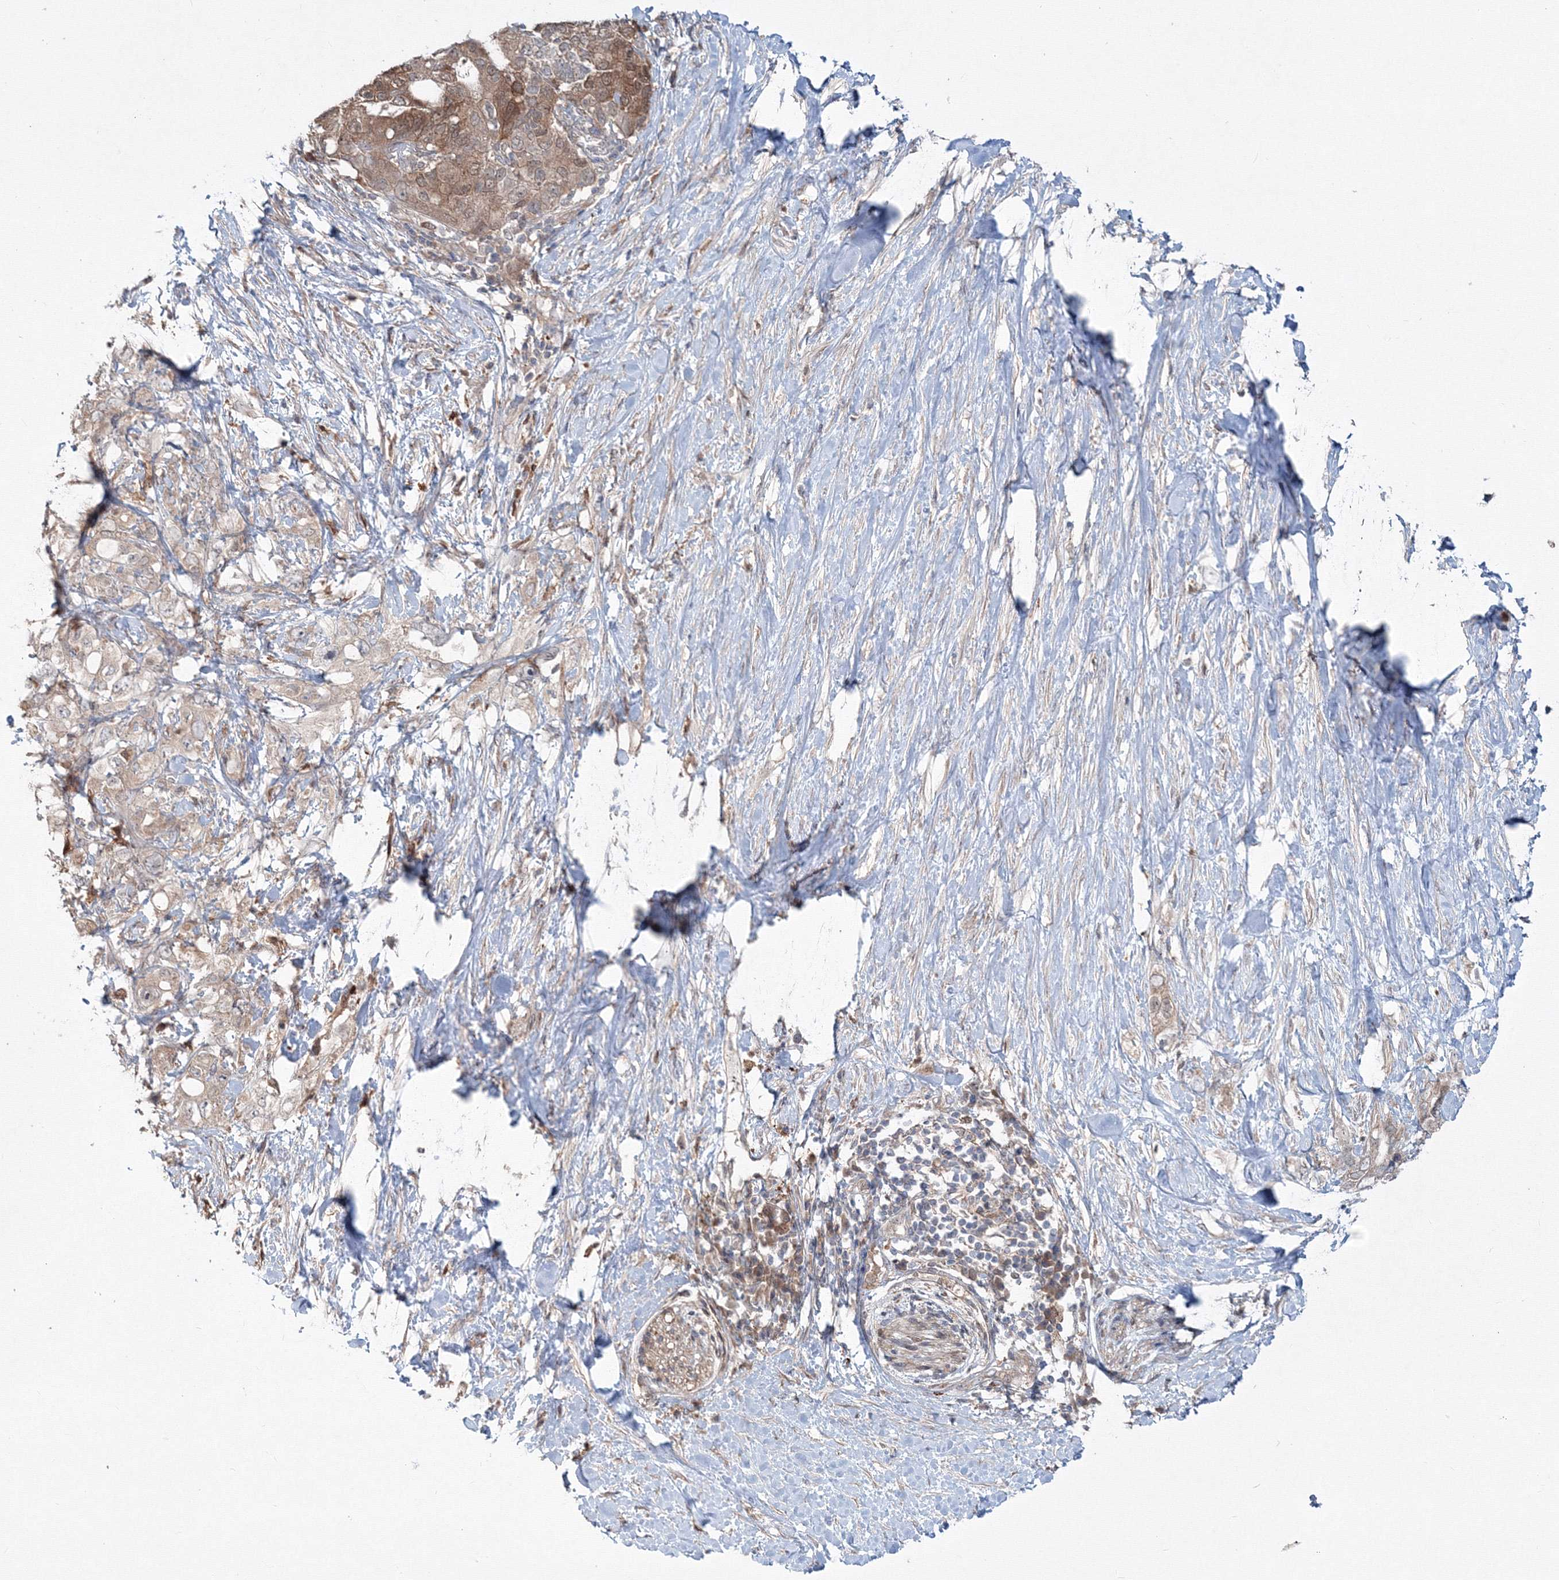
{"staining": {"intensity": "moderate", "quantity": "<25%", "location": "cytoplasmic/membranous"}, "tissue": "pancreatic cancer", "cell_type": "Tumor cells", "image_type": "cancer", "snomed": [{"axis": "morphology", "description": "Adenocarcinoma, NOS"}, {"axis": "topography", "description": "Pancreas"}], "caption": "Pancreatic cancer (adenocarcinoma) stained for a protein (brown) exhibits moderate cytoplasmic/membranous positive positivity in about <25% of tumor cells.", "gene": "MKRN2", "patient": {"sex": "female", "age": 56}}